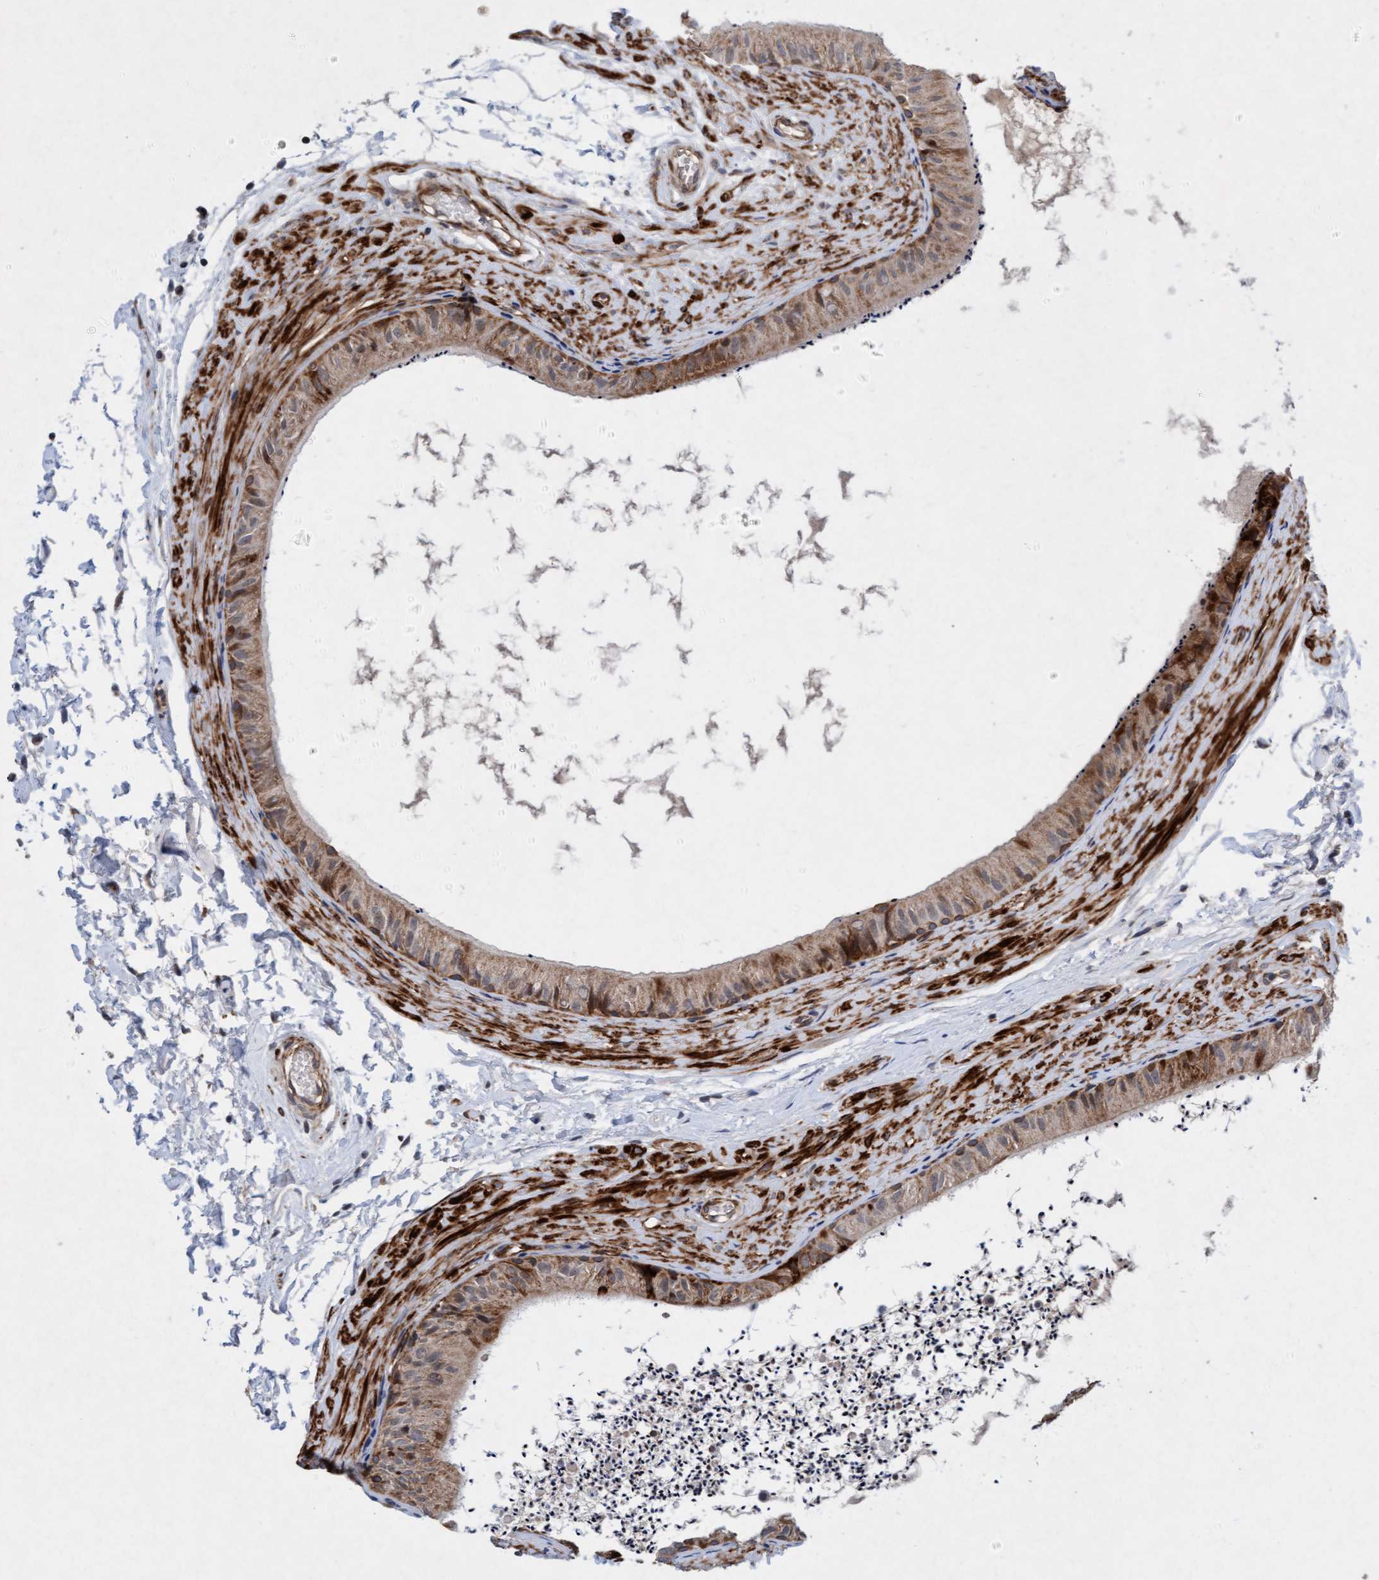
{"staining": {"intensity": "moderate", "quantity": ">75%", "location": "cytoplasmic/membranous"}, "tissue": "epididymis", "cell_type": "Glandular cells", "image_type": "normal", "snomed": [{"axis": "morphology", "description": "Normal tissue, NOS"}, {"axis": "topography", "description": "Epididymis"}], "caption": "Glandular cells exhibit moderate cytoplasmic/membranous staining in about >75% of cells in normal epididymis.", "gene": "TMEM70", "patient": {"sex": "male", "age": 56}}